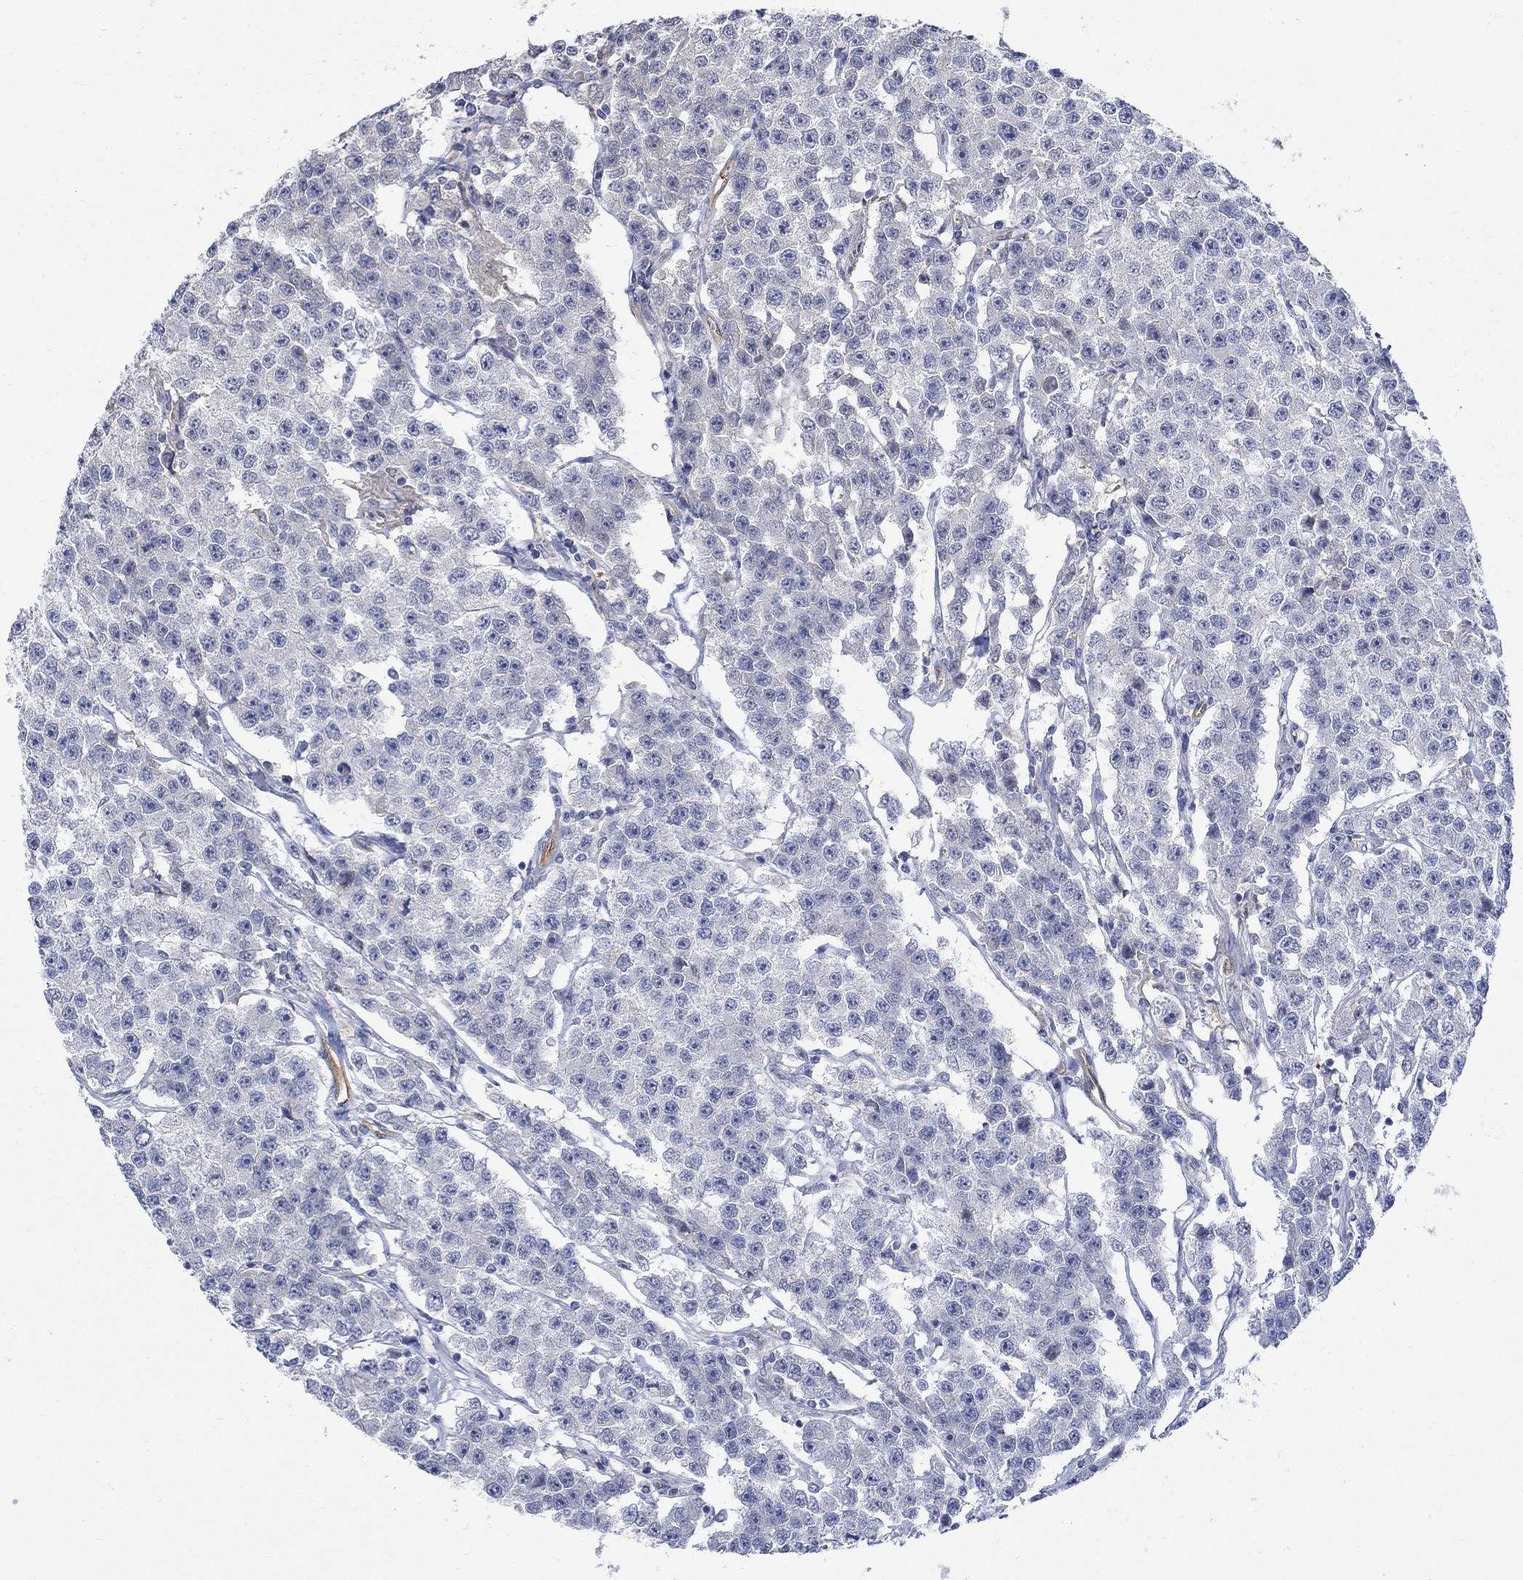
{"staining": {"intensity": "negative", "quantity": "none", "location": "none"}, "tissue": "testis cancer", "cell_type": "Tumor cells", "image_type": "cancer", "snomed": [{"axis": "morphology", "description": "Seminoma, NOS"}, {"axis": "topography", "description": "Testis"}], "caption": "The micrograph displays no significant staining in tumor cells of testis cancer. (DAB (3,3'-diaminobenzidine) immunohistochemistry, high magnification).", "gene": "TGM2", "patient": {"sex": "male", "age": 59}}